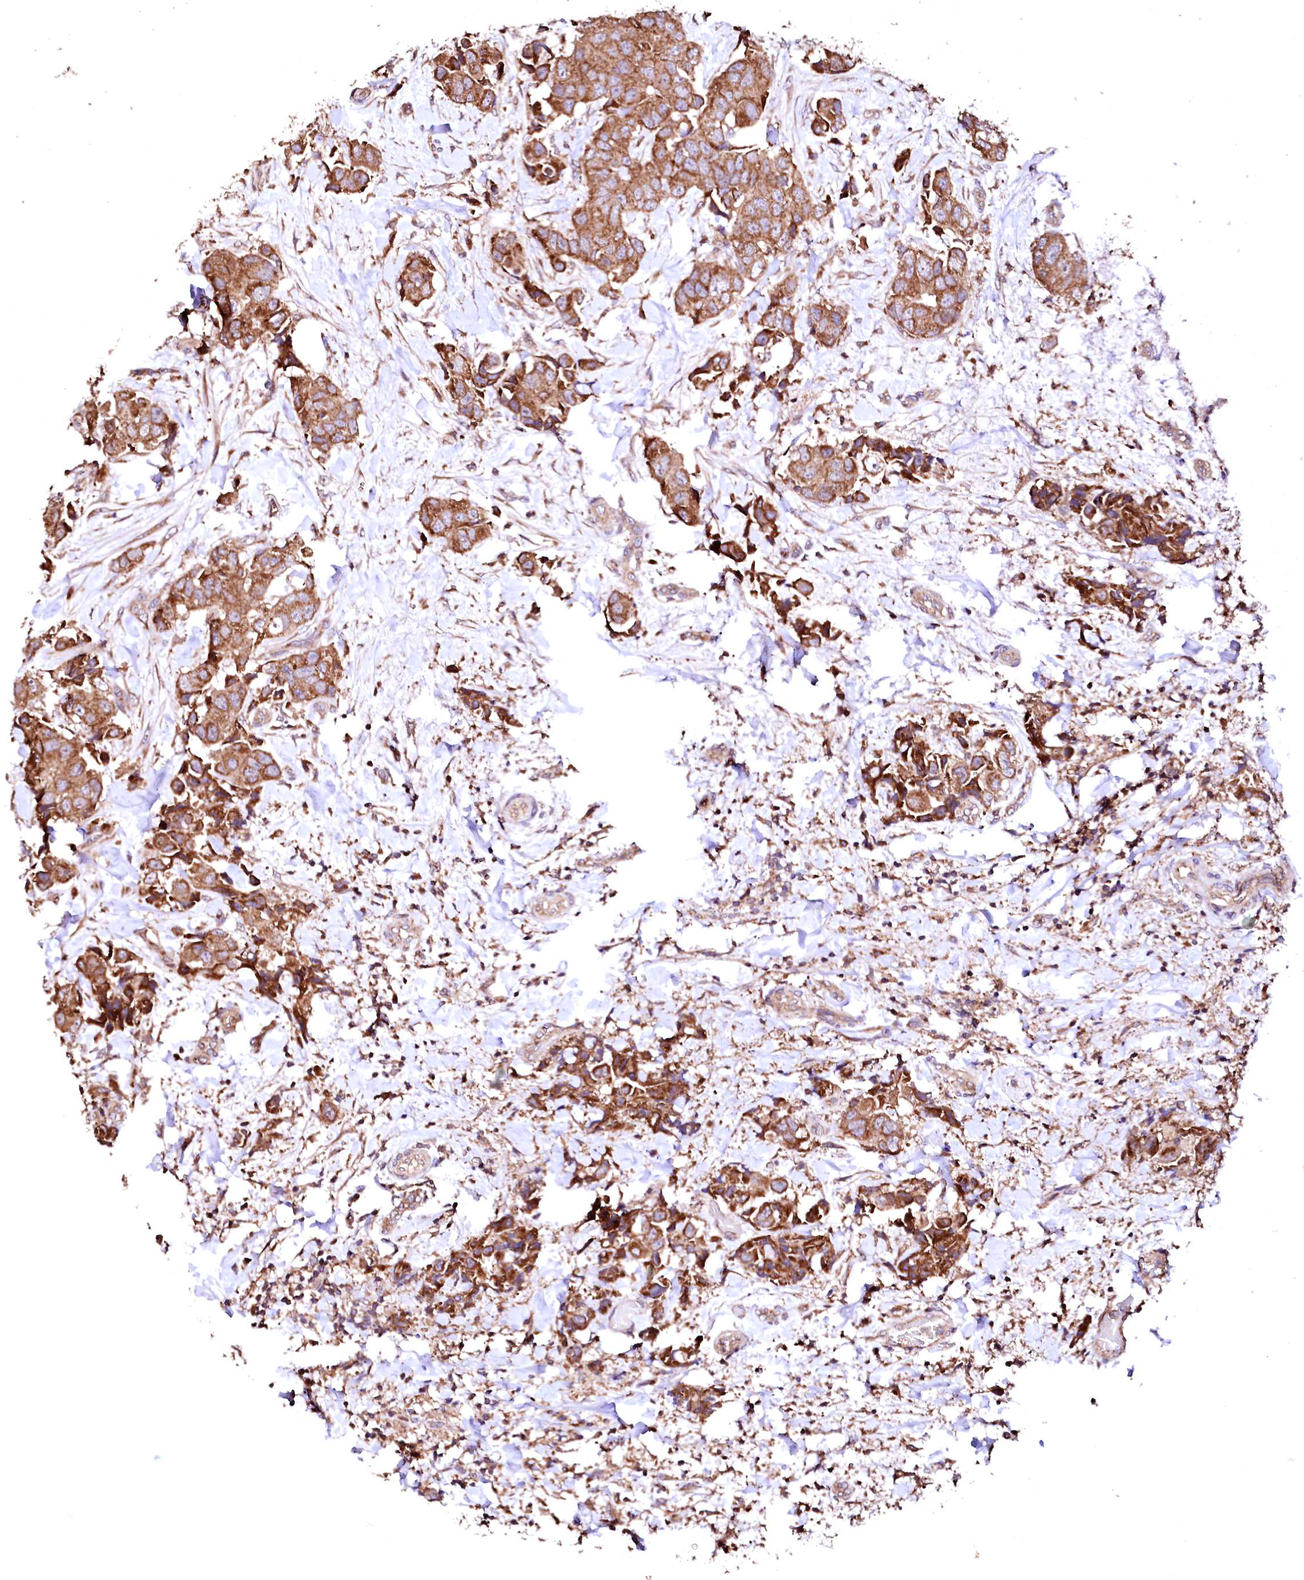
{"staining": {"intensity": "moderate", "quantity": ">75%", "location": "cytoplasmic/membranous"}, "tissue": "breast cancer", "cell_type": "Tumor cells", "image_type": "cancer", "snomed": [{"axis": "morphology", "description": "Normal tissue, NOS"}, {"axis": "morphology", "description": "Duct carcinoma"}, {"axis": "topography", "description": "Breast"}], "caption": "This micrograph exhibits IHC staining of human breast cancer, with medium moderate cytoplasmic/membranous expression in approximately >75% of tumor cells.", "gene": "ST3GAL1", "patient": {"sex": "female", "age": 62}}